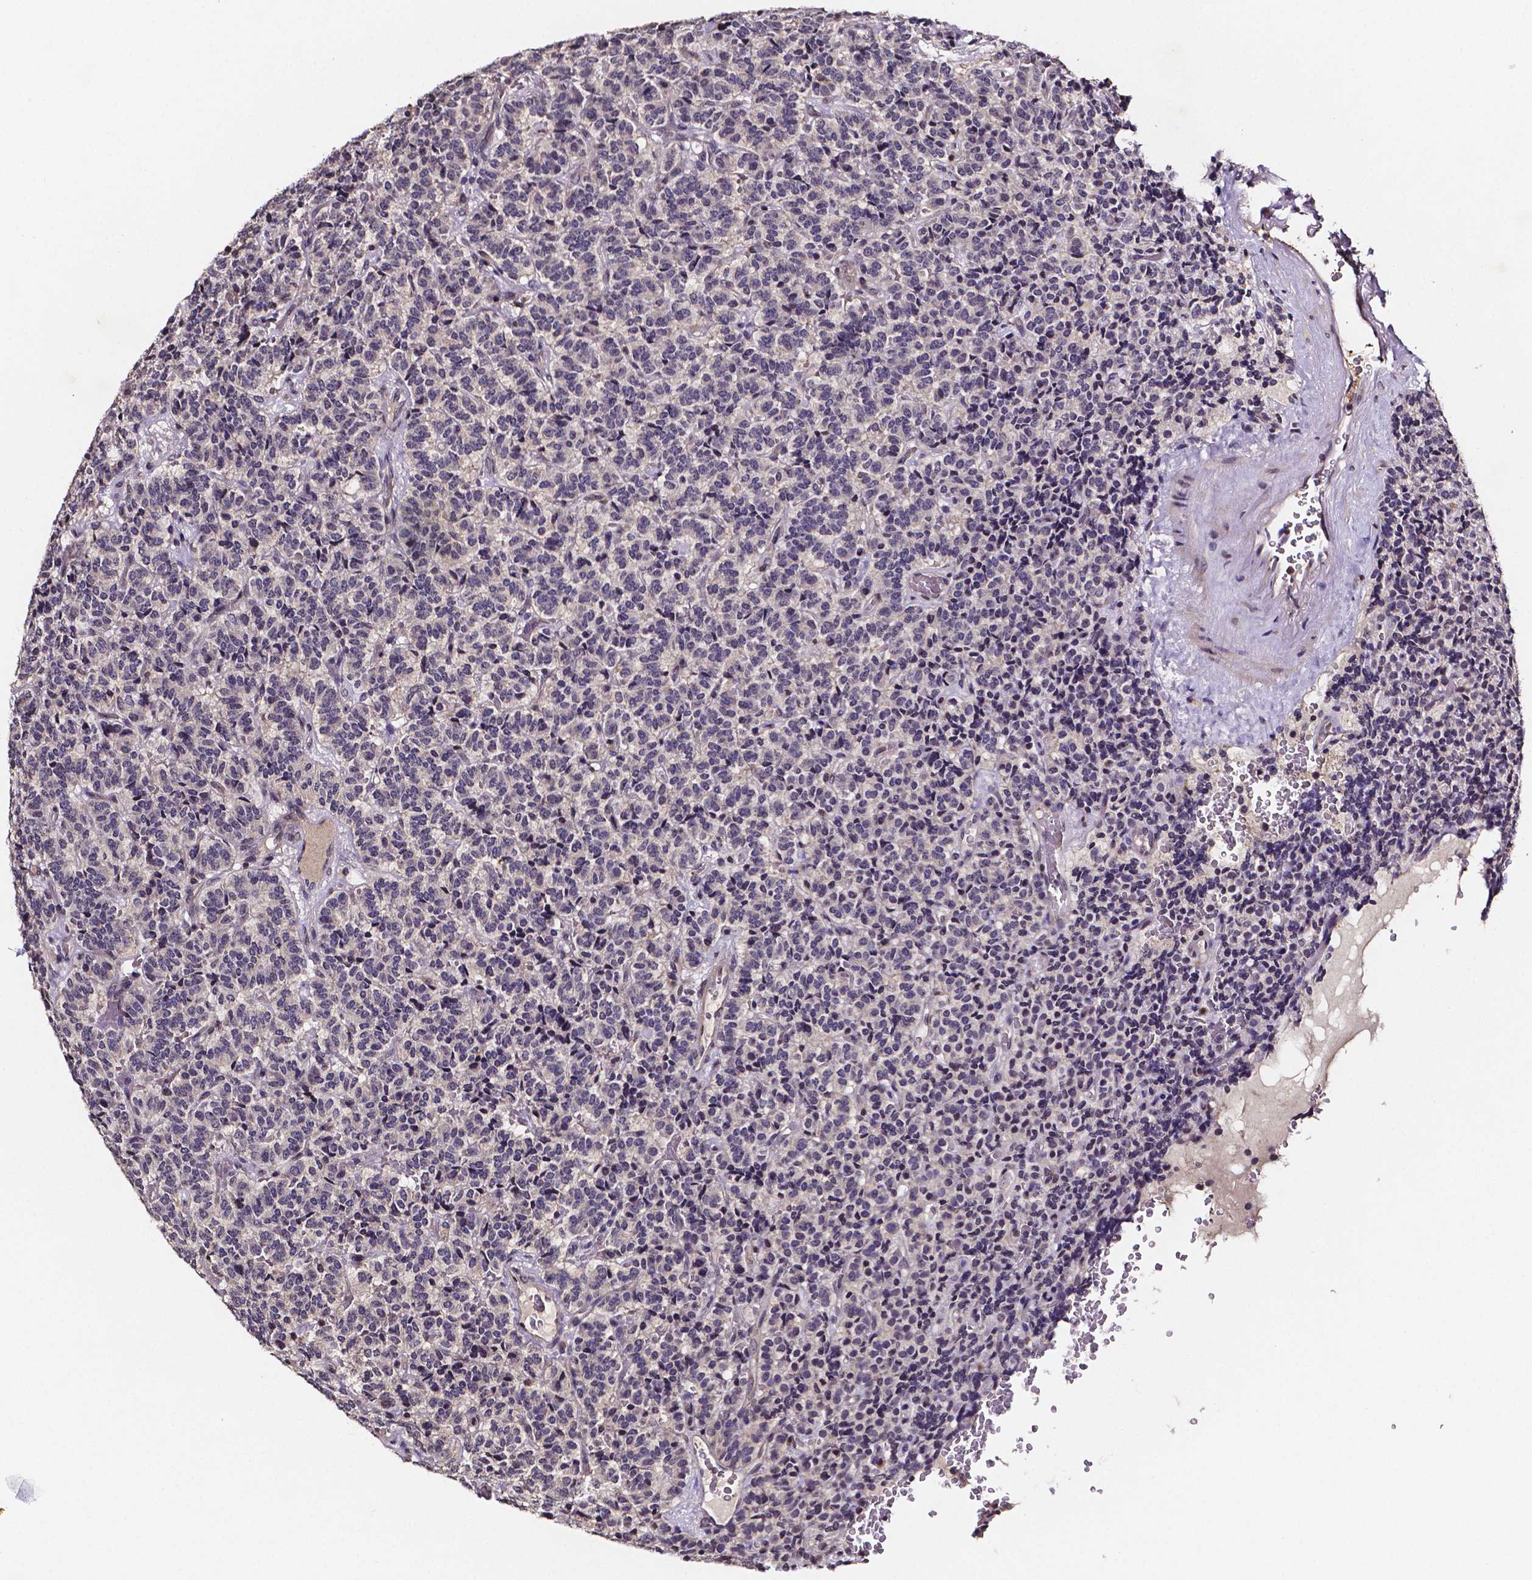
{"staining": {"intensity": "negative", "quantity": "none", "location": "none"}, "tissue": "carcinoid", "cell_type": "Tumor cells", "image_type": "cancer", "snomed": [{"axis": "morphology", "description": "Carcinoid, malignant, NOS"}, {"axis": "topography", "description": "Pancreas"}], "caption": "Tumor cells show no significant protein expression in malignant carcinoid.", "gene": "NRGN", "patient": {"sex": "male", "age": 36}}